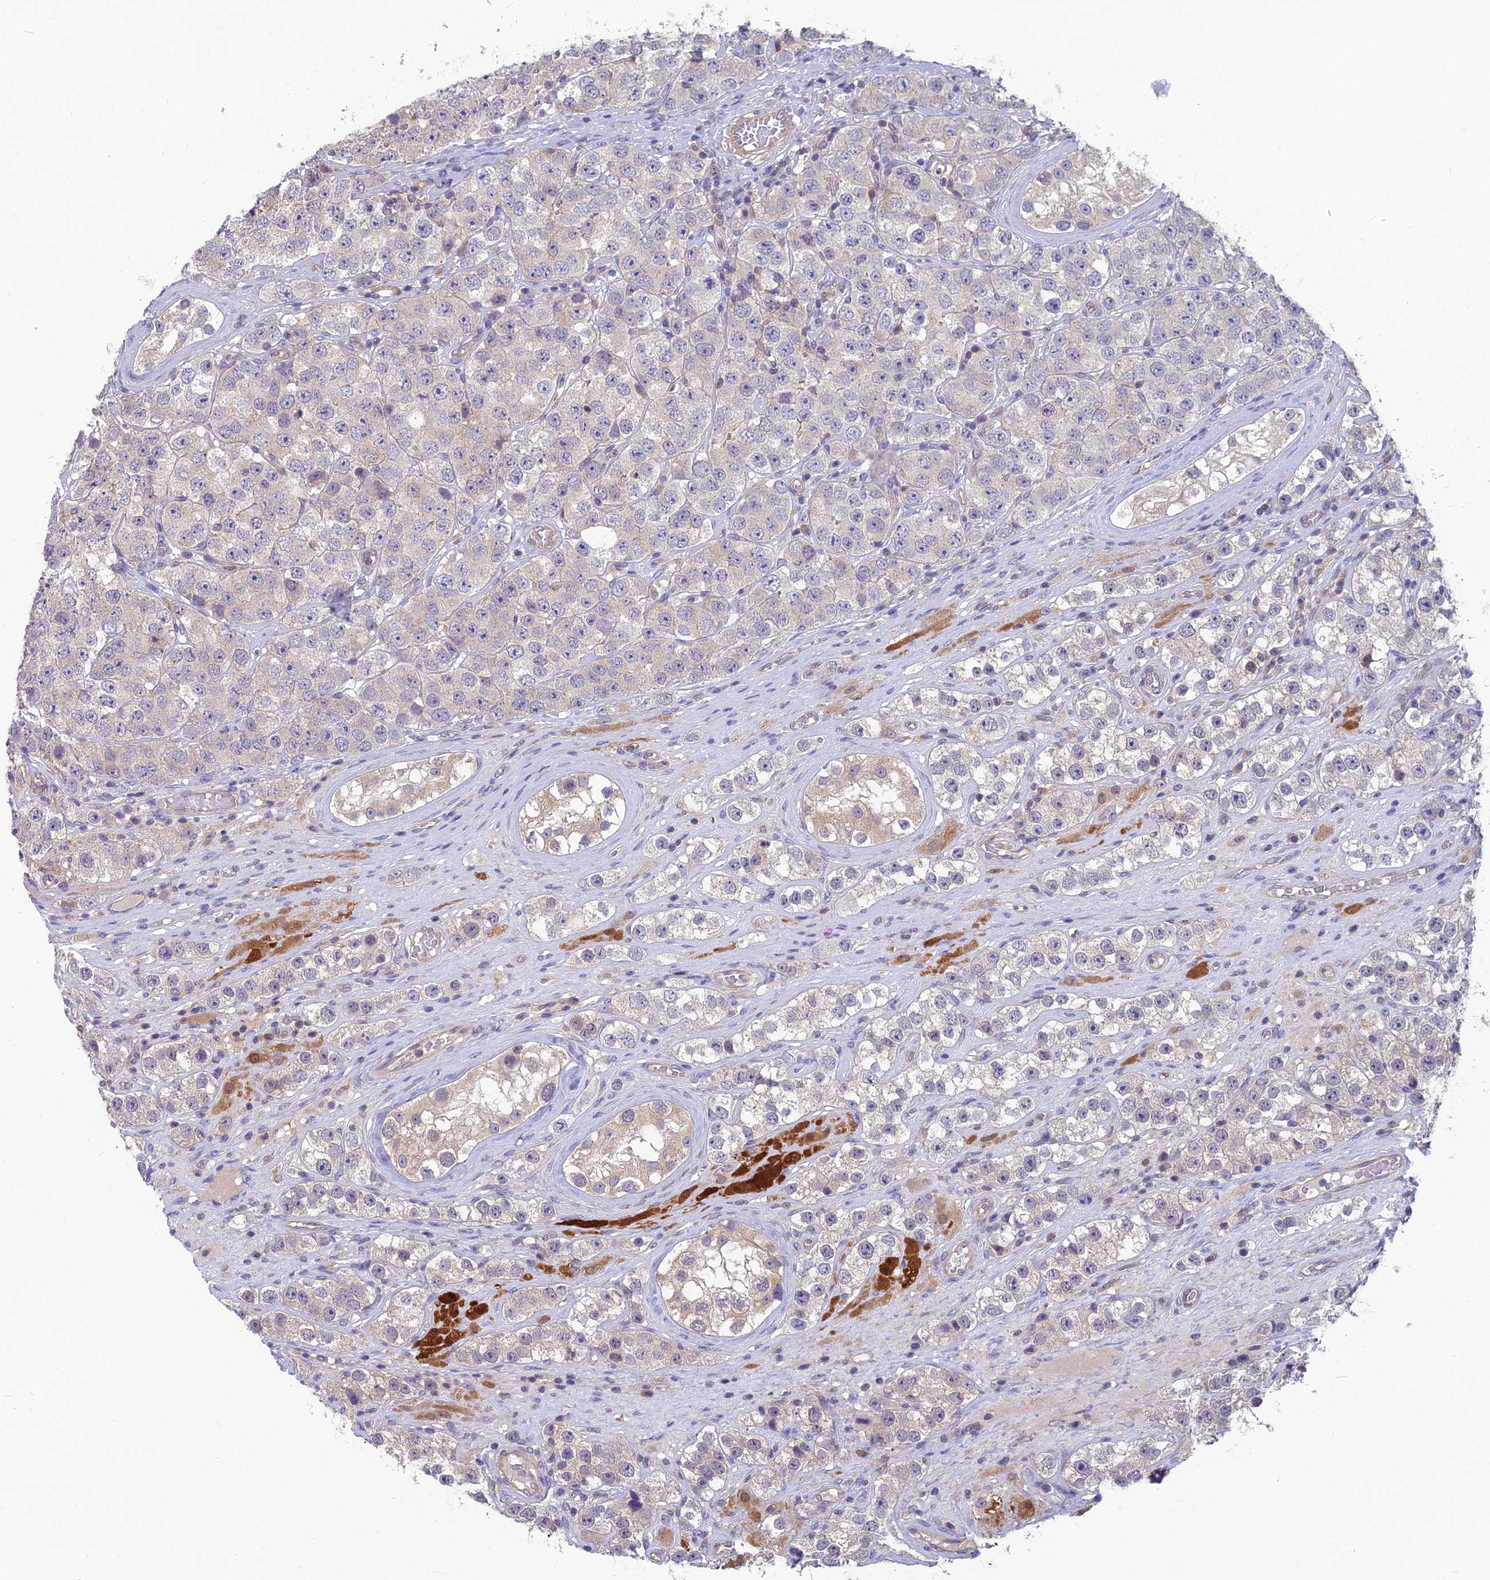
{"staining": {"intensity": "negative", "quantity": "none", "location": "none"}, "tissue": "testis cancer", "cell_type": "Tumor cells", "image_type": "cancer", "snomed": [{"axis": "morphology", "description": "Seminoma, NOS"}, {"axis": "topography", "description": "Testis"}], "caption": "IHC photomicrograph of human testis cancer (seminoma) stained for a protein (brown), which exhibits no staining in tumor cells.", "gene": "MVD", "patient": {"sex": "male", "age": 28}}